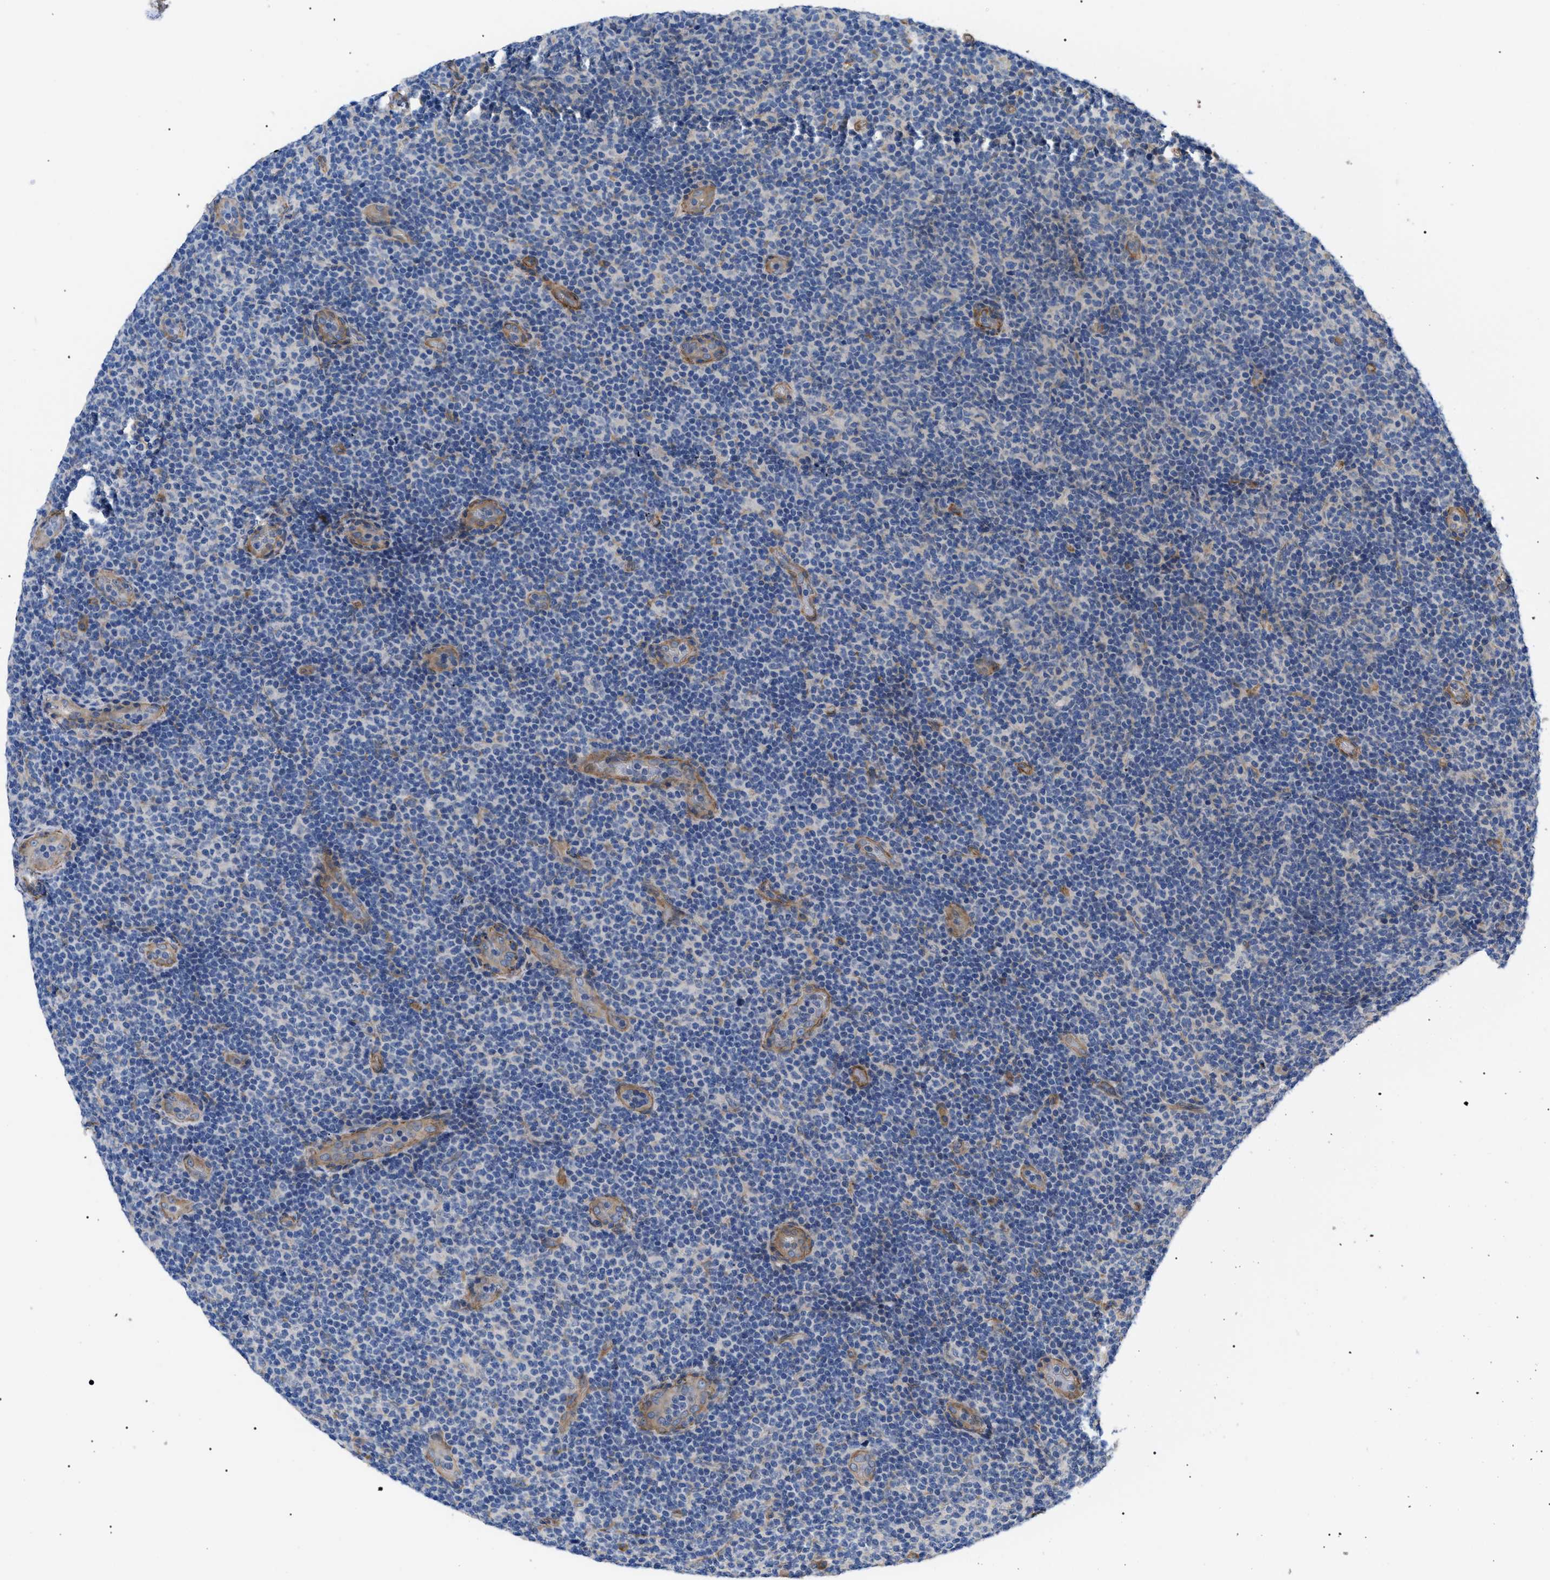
{"staining": {"intensity": "negative", "quantity": "none", "location": "none"}, "tissue": "lymphoma", "cell_type": "Tumor cells", "image_type": "cancer", "snomed": [{"axis": "morphology", "description": "Malignant lymphoma, non-Hodgkin's type, Low grade"}, {"axis": "topography", "description": "Lymph node"}], "caption": "Tumor cells are negative for protein expression in human low-grade malignant lymphoma, non-Hodgkin's type.", "gene": "MYO10", "patient": {"sex": "male", "age": 83}}